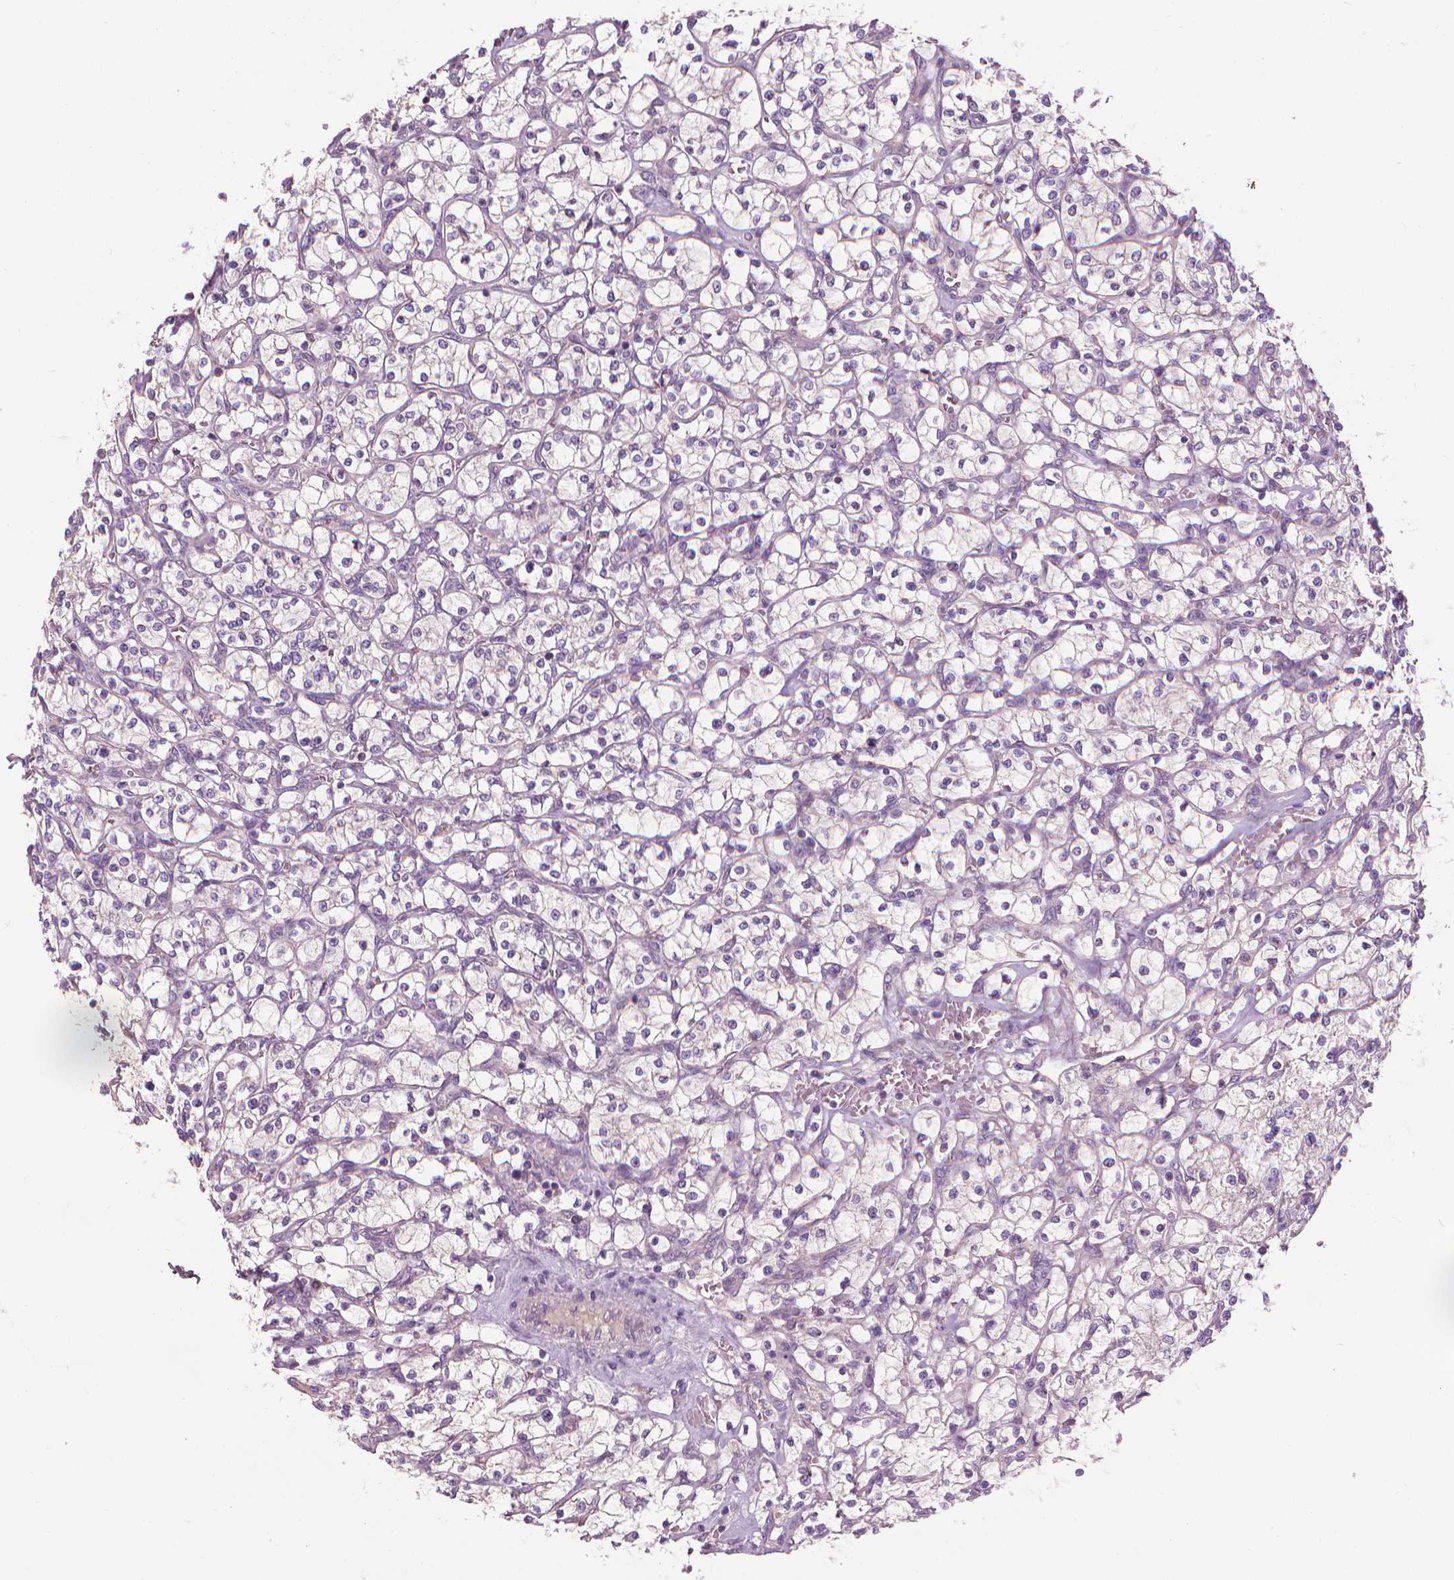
{"staining": {"intensity": "negative", "quantity": "none", "location": "none"}, "tissue": "renal cancer", "cell_type": "Tumor cells", "image_type": "cancer", "snomed": [{"axis": "morphology", "description": "Adenocarcinoma, NOS"}, {"axis": "topography", "description": "Kidney"}], "caption": "The micrograph shows no significant positivity in tumor cells of renal adenocarcinoma. (DAB IHC visualized using brightfield microscopy, high magnification).", "gene": "RIIAD1", "patient": {"sex": "female", "age": 64}}